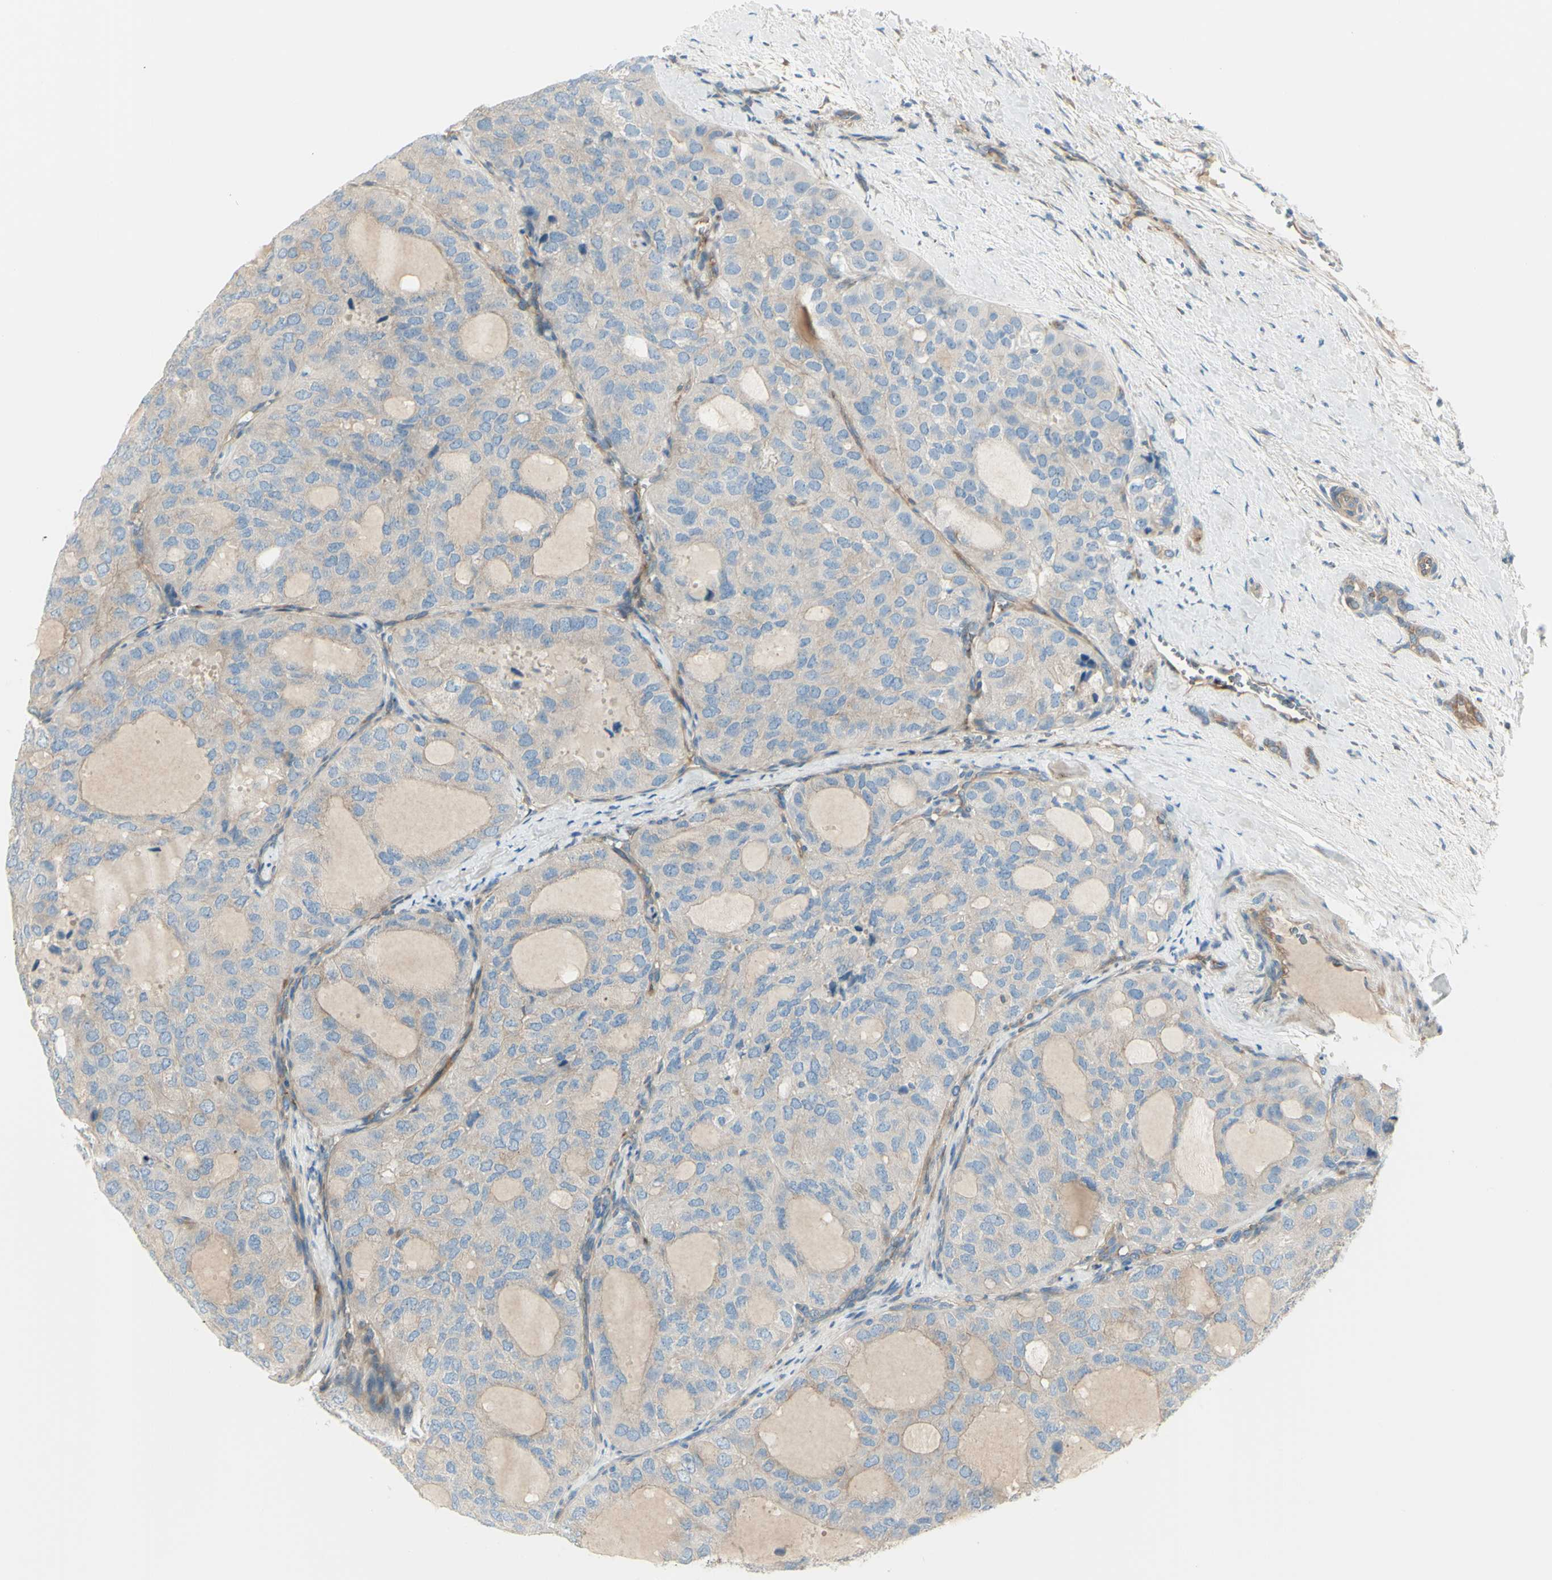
{"staining": {"intensity": "weak", "quantity": ">75%", "location": "cytoplasmic/membranous"}, "tissue": "thyroid cancer", "cell_type": "Tumor cells", "image_type": "cancer", "snomed": [{"axis": "morphology", "description": "Follicular adenoma carcinoma, NOS"}, {"axis": "topography", "description": "Thyroid gland"}], "caption": "Thyroid cancer (follicular adenoma carcinoma) stained for a protein demonstrates weak cytoplasmic/membranous positivity in tumor cells.", "gene": "PCDHGA2", "patient": {"sex": "male", "age": 75}}